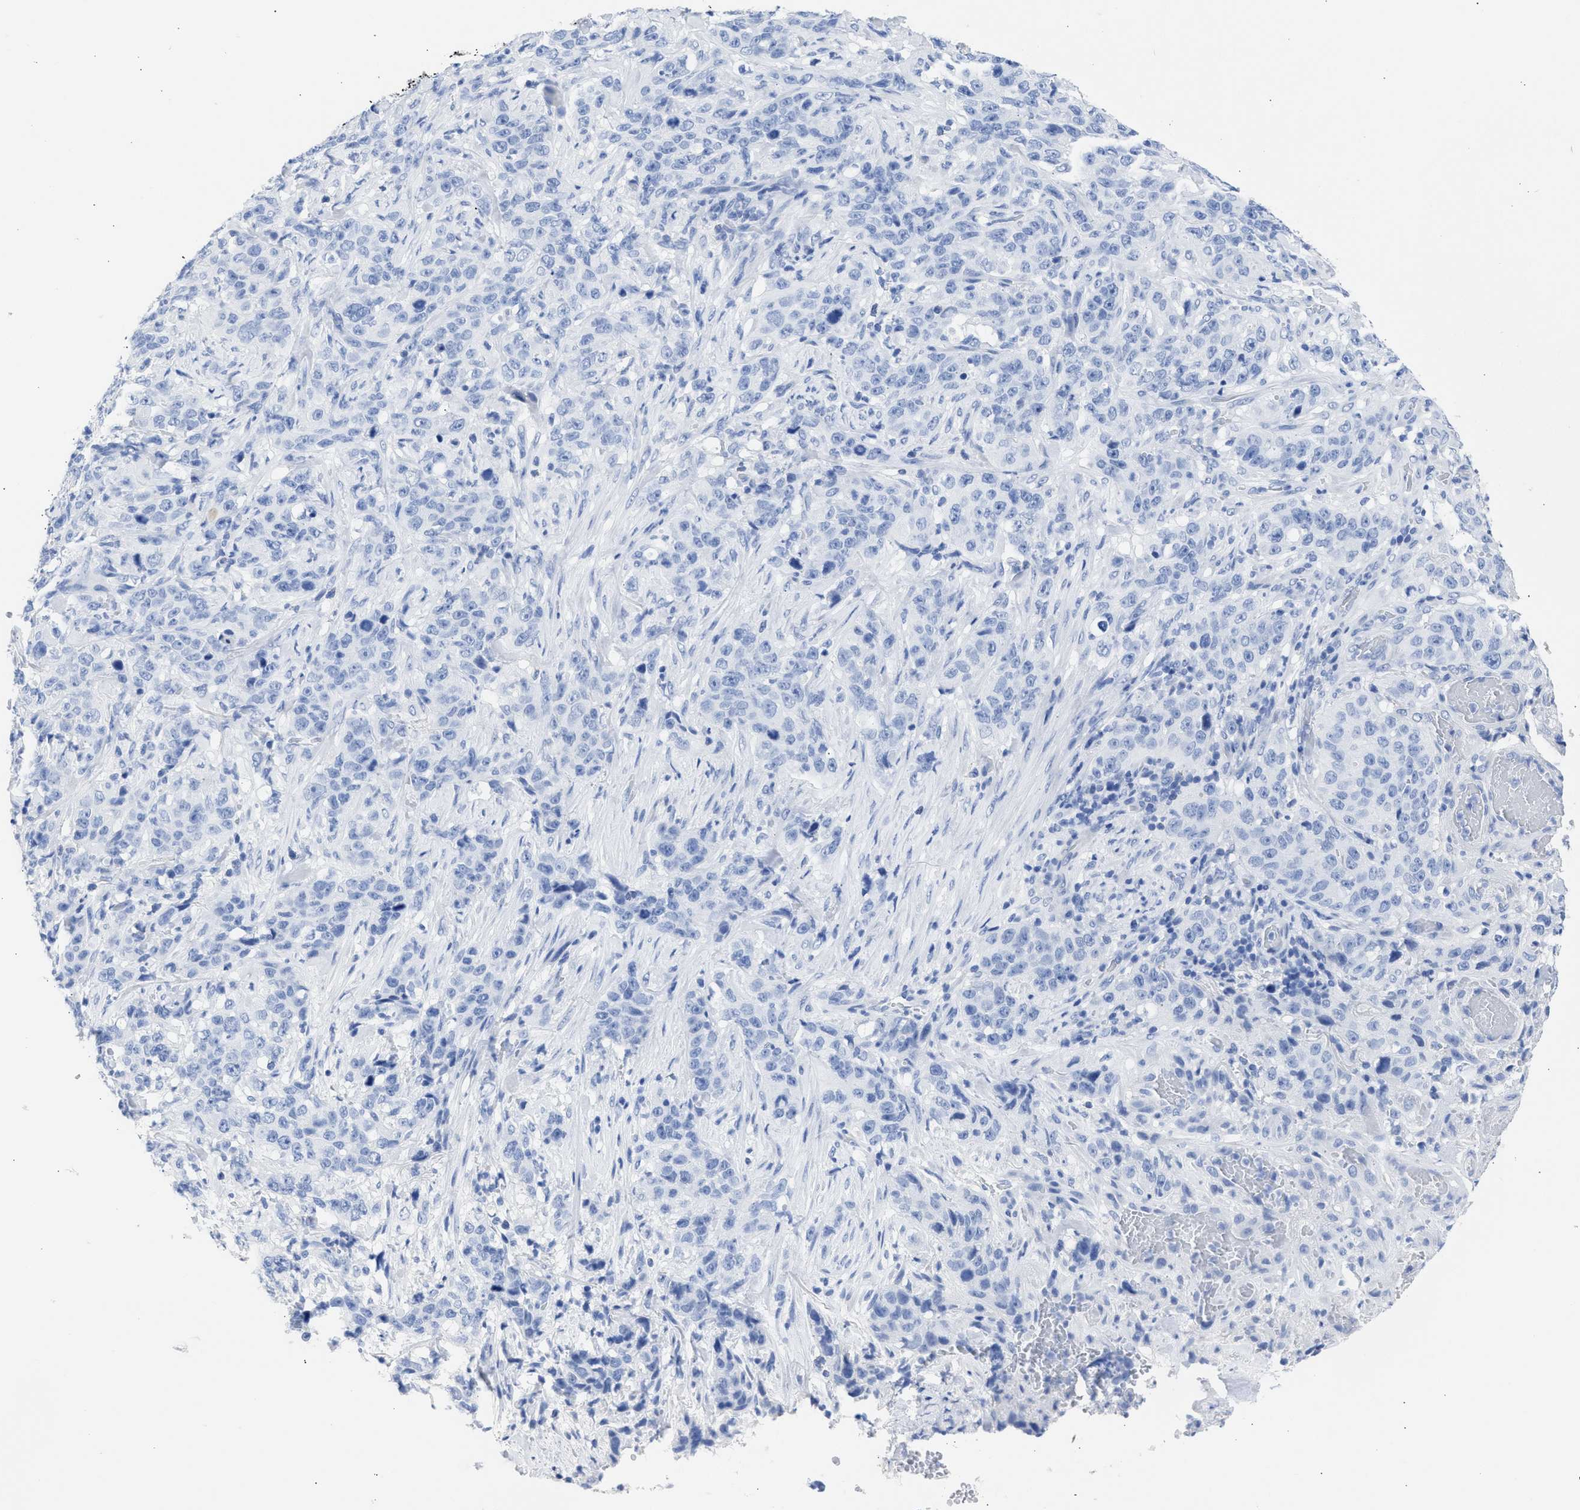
{"staining": {"intensity": "negative", "quantity": "none", "location": "none"}, "tissue": "stomach cancer", "cell_type": "Tumor cells", "image_type": "cancer", "snomed": [{"axis": "morphology", "description": "Adenocarcinoma, NOS"}, {"axis": "topography", "description": "Stomach"}], "caption": "Image shows no protein positivity in tumor cells of stomach cancer tissue.", "gene": "NCAM1", "patient": {"sex": "male", "age": 48}}